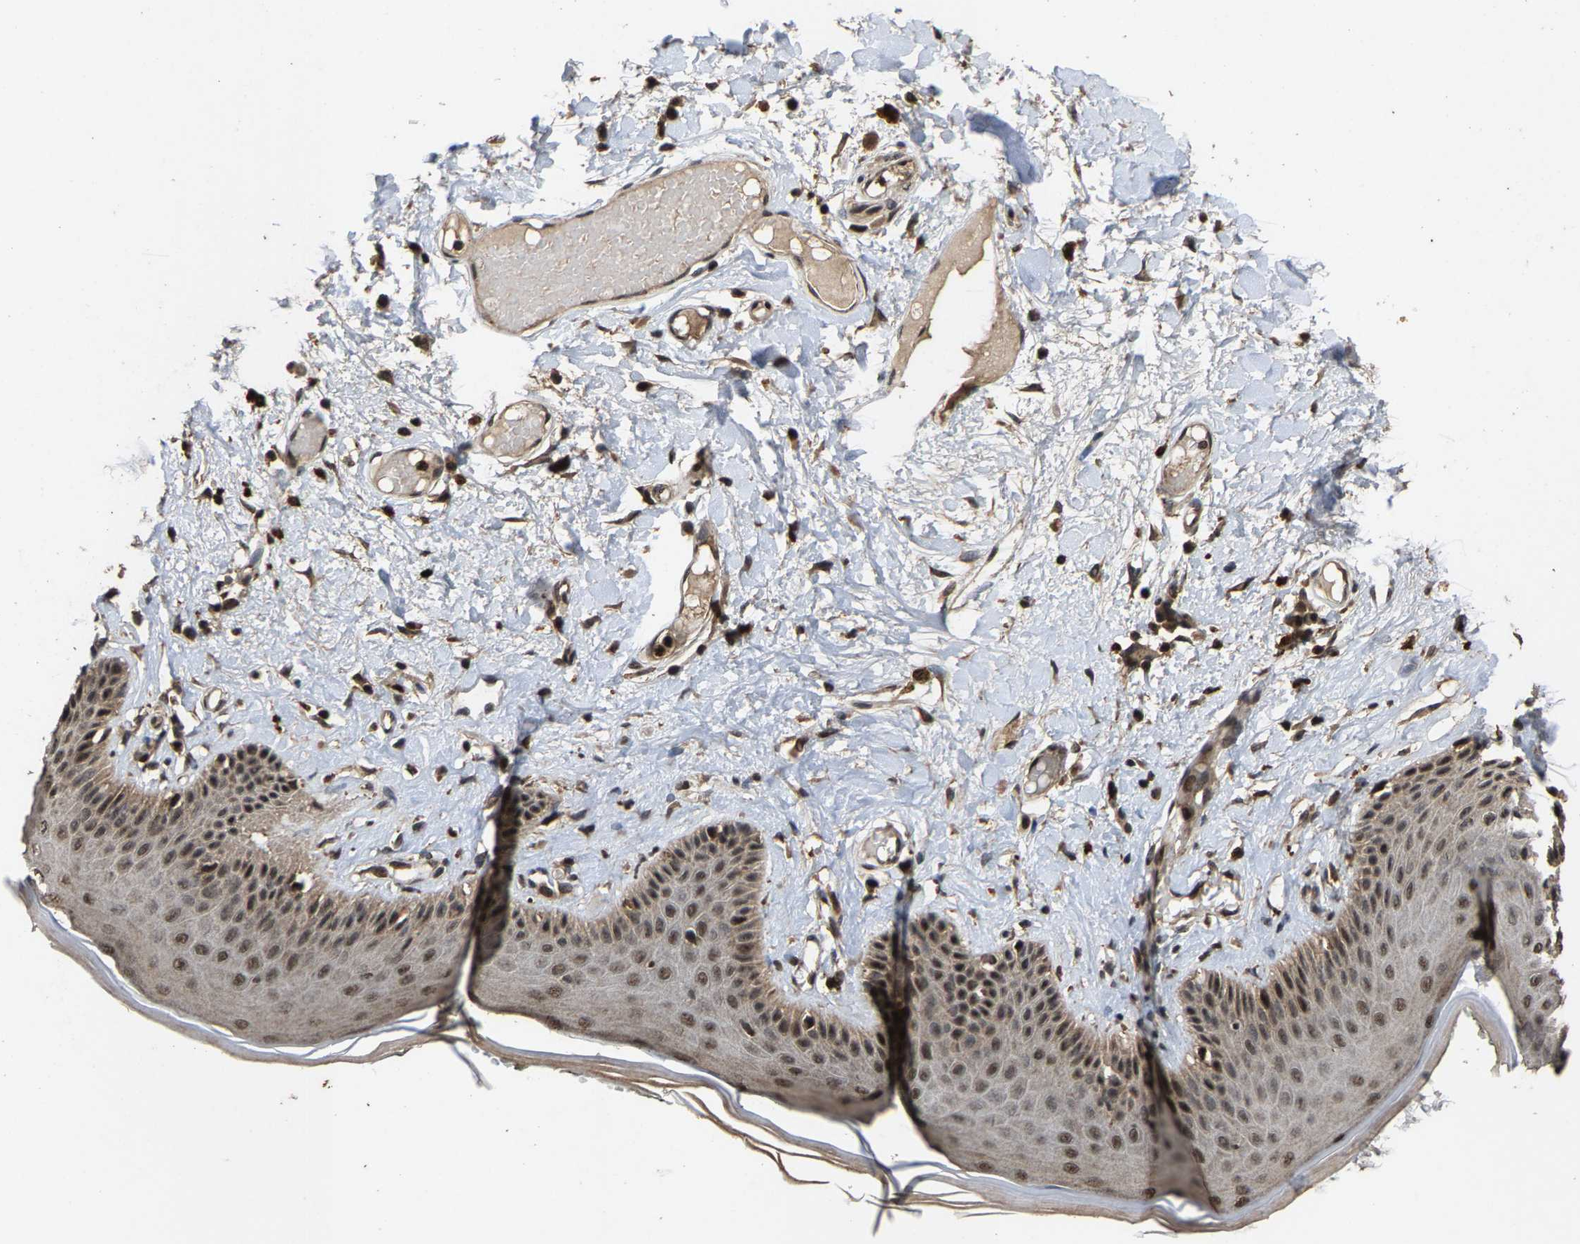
{"staining": {"intensity": "moderate", "quantity": "25%-75%", "location": "cytoplasmic/membranous,nuclear"}, "tissue": "skin", "cell_type": "Epidermal cells", "image_type": "normal", "snomed": [{"axis": "morphology", "description": "Normal tissue, NOS"}, {"axis": "topography", "description": "Vulva"}], "caption": "Human skin stained for a protein (brown) exhibits moderate cytoplasmic/membranous,nuclear positive expression in approximately 25%-75% of epidermal cells.", "gene": "HAUS6", "patient": {"sex": "female", "age": 73}}